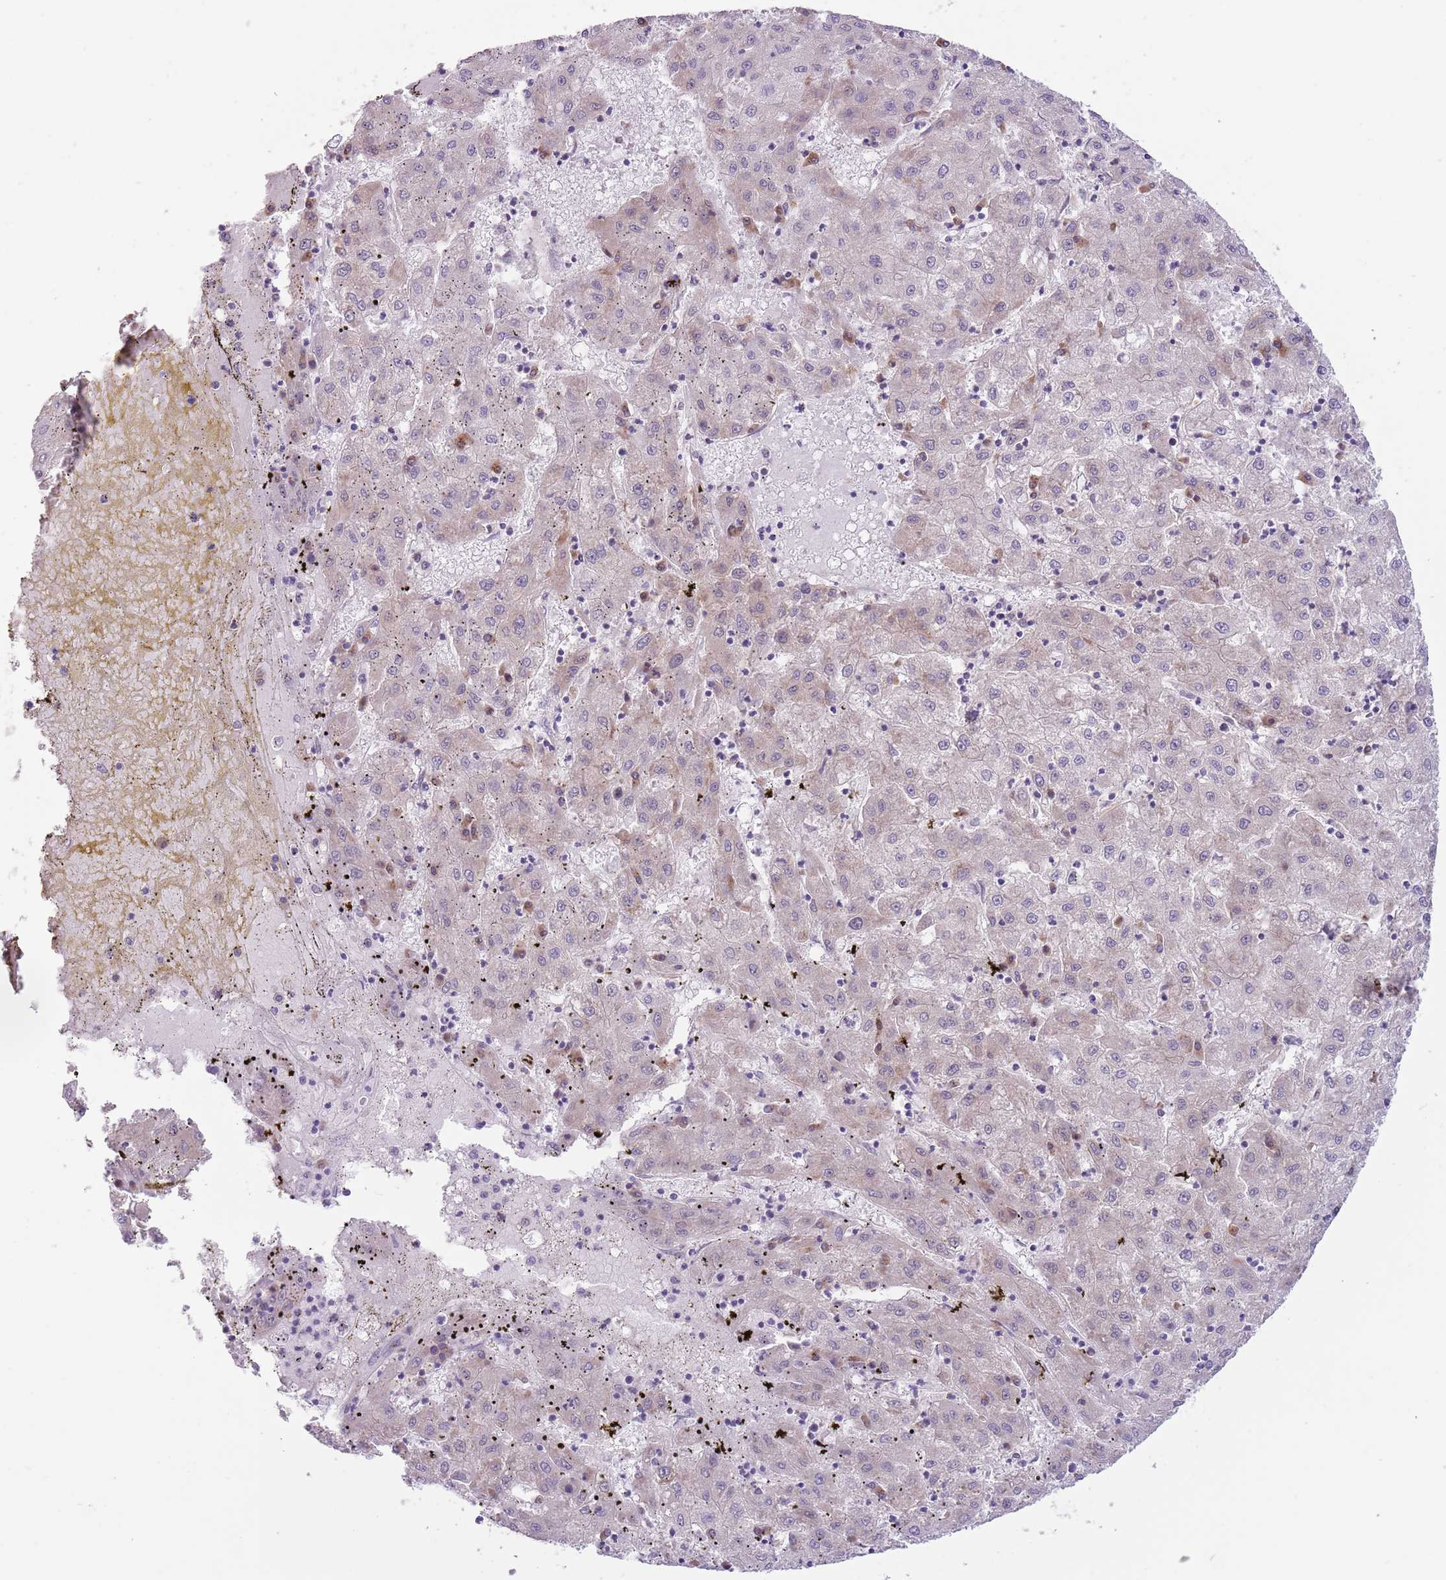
{"staining": {"intensity": "negative", "quantity": "none", "location": "none"}, "tissue": "liver cancer", "cell_type": "Tumor cells", "image_type": "cancer", "snomed": [{"axis": "morphology", "description": "Carcinoma, Hepatocellular, NOS"}, {"axis": "topography", "description": "Liver"}], "caption": "Immunohistochemistry of human liver cancer (hepatocellular carcinoma) demonstrates no positivity in tumor cells. (Immunohistochemistry, brightfield microscopy, high magnification).", "gene": "COPE", "patient": {"sex": "male", "age": 72}}